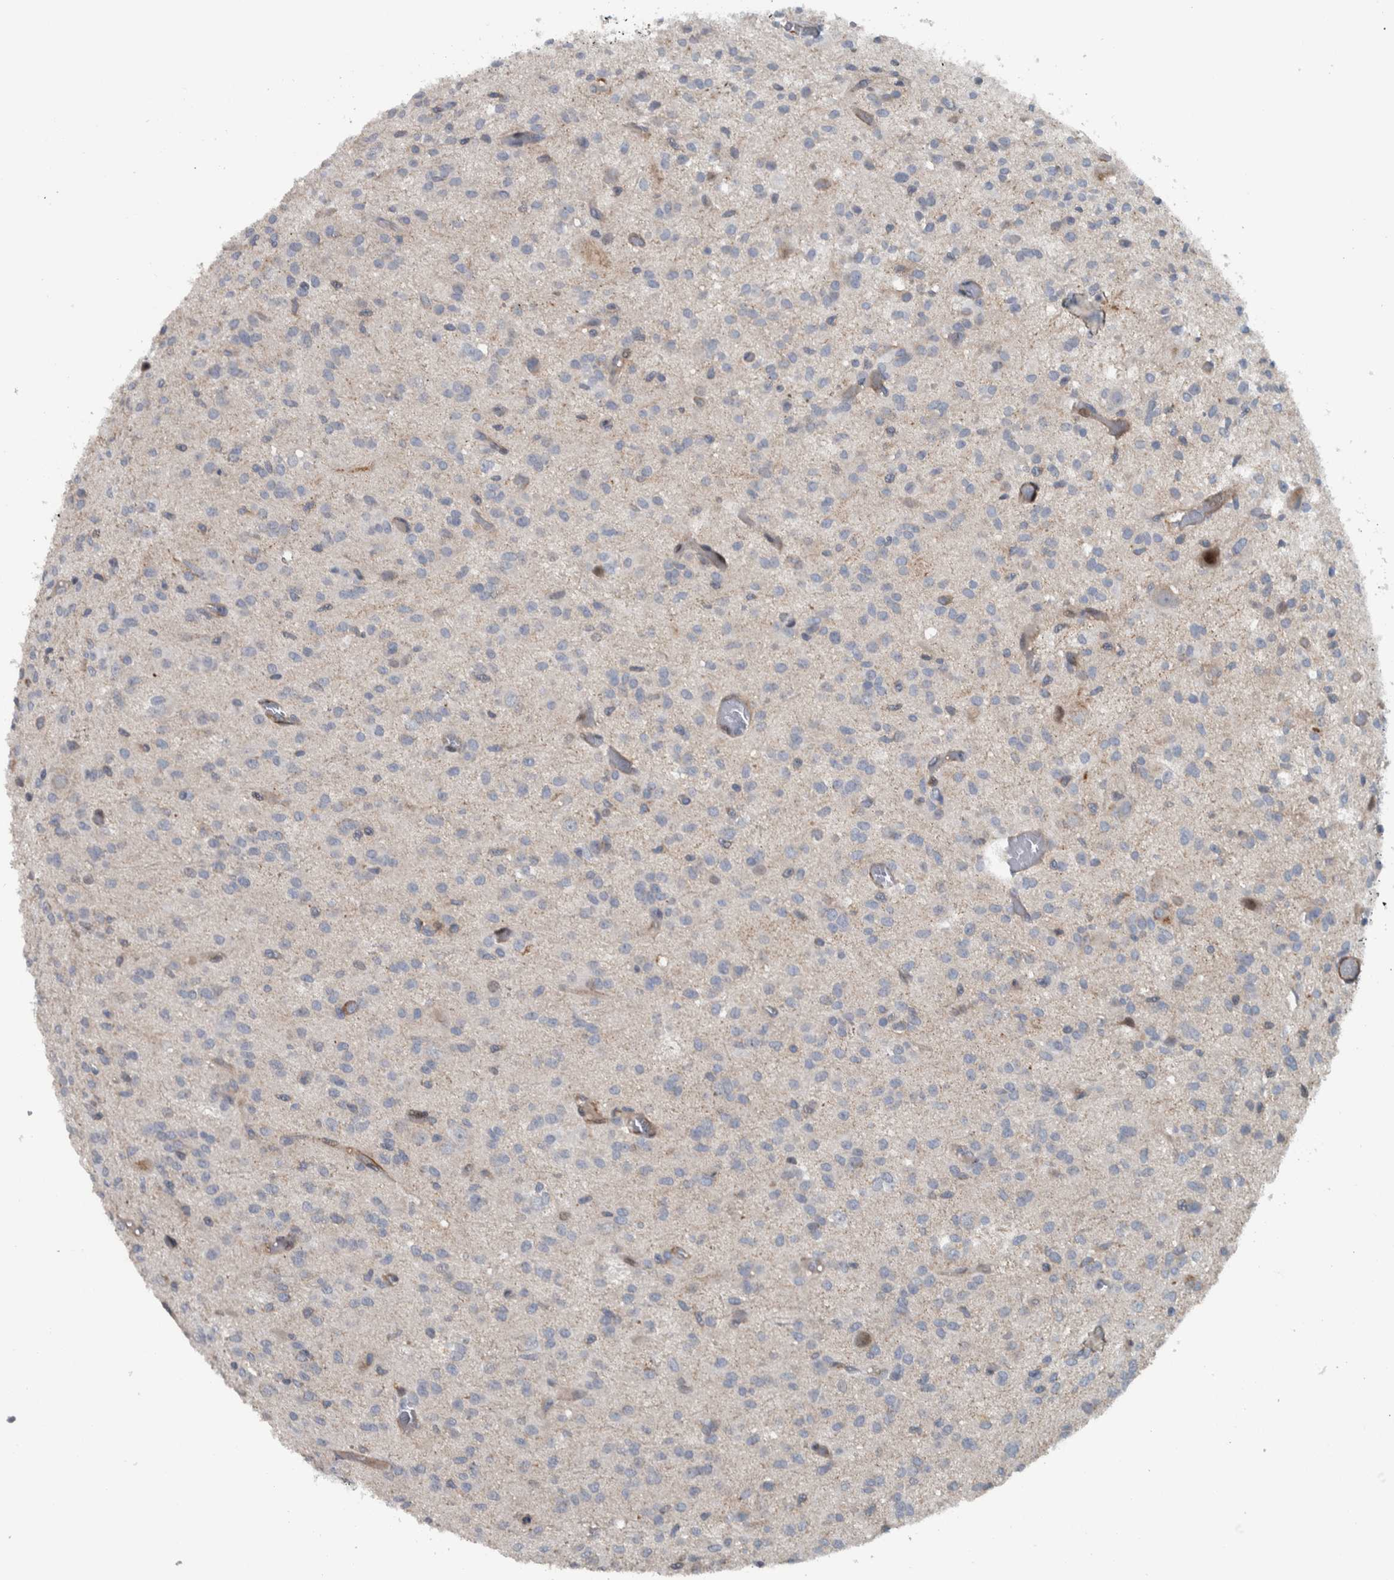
{"staining": {"intensity": "negative", "quantity": "none", "location": "none"}, "tissue": "glioma", "cell_type": "Tumor cells", "image_type": "cancer", "snomed": [{"axis": "morphology", "description": "Glioma, malignant, High grade"}, {"axis": "topography", "description": "Brain"}], "caption": "Human high-grade glioma (malignant) stained for a protein using IHC demonstrates no positivity in tumor cells.", "gene": "BAIAP2L1", "patient": {"sex": "female", "age": 59}}